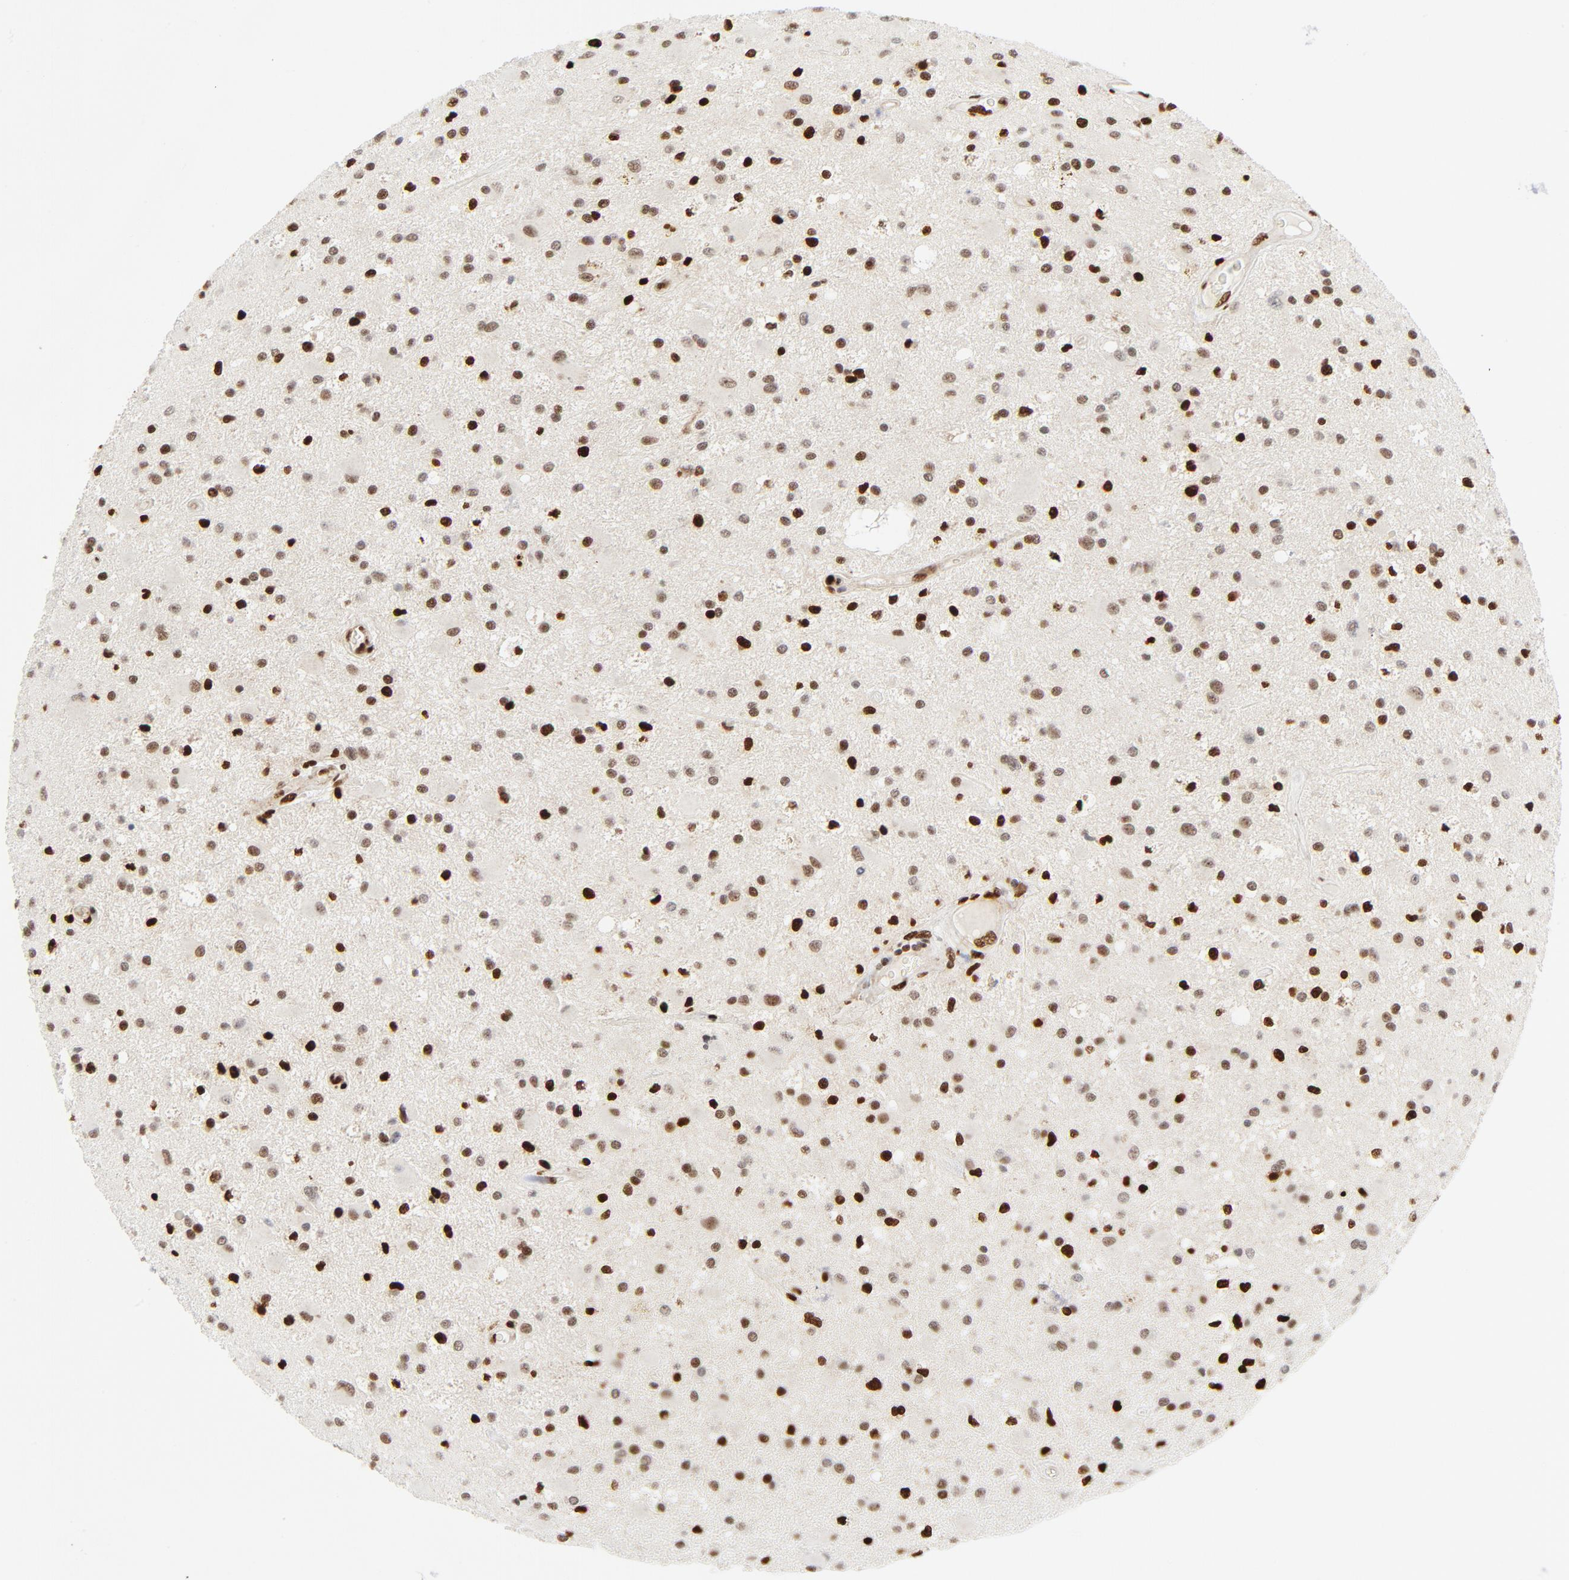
{"staining": {"intensity": "strong", "quantity": "25%-75%", "location": "nuclear"}, "tissue": "glioma", "cell_type": "Tumor cells", "image_type": "cancer", "snomed": [{"axis": "morphology", "description": "Glioma, malignant, Low grade"}, {"axis": "topography", "description": "Brain"}], "caption": "A photomicrograph of malignant low-grade glioma stained for a protein displays strong nuclear brown staining in tumor cells.", "gene": "MEF2A", "patient": {"sex": "male", "age": 58}}